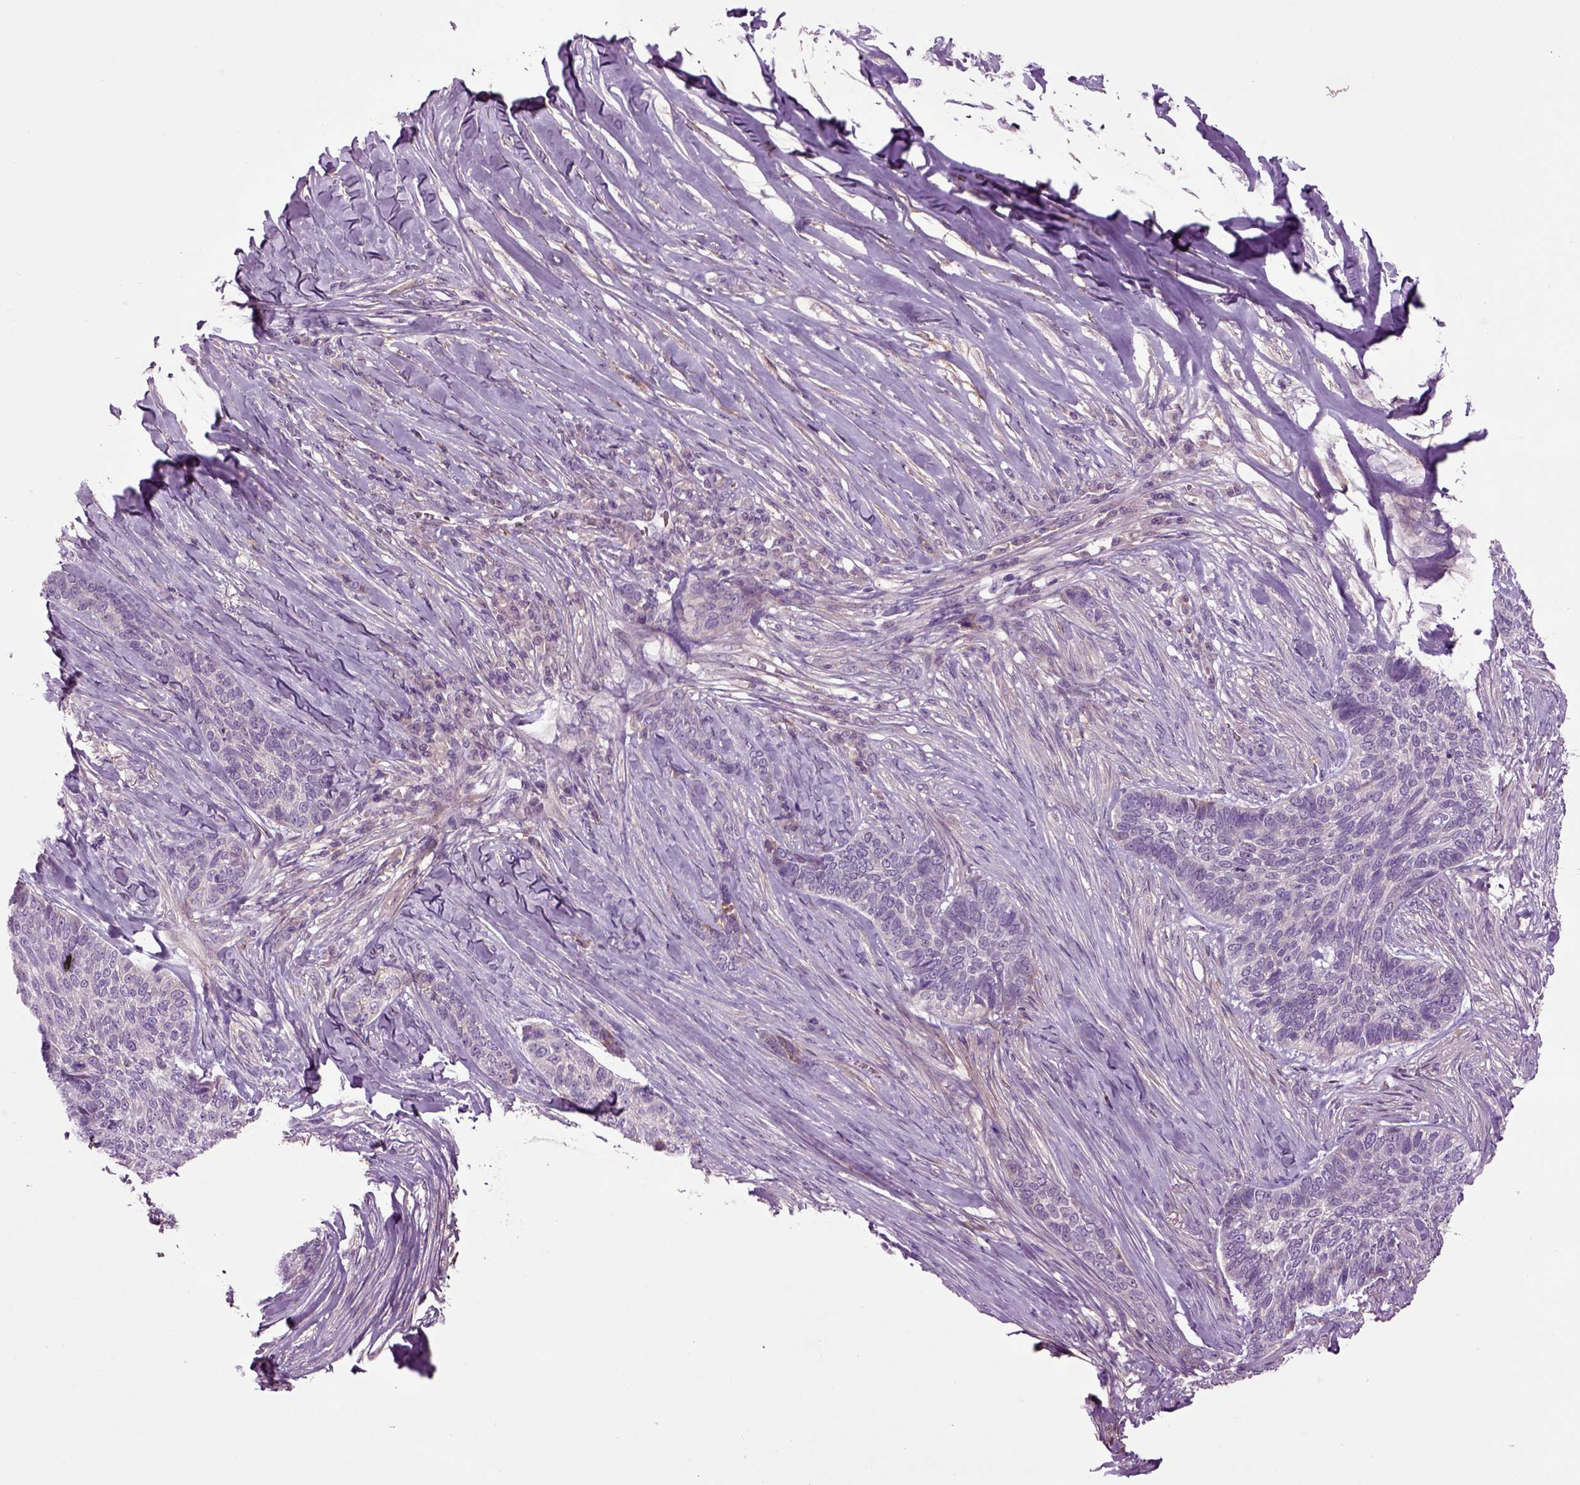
{"staining": {"intensity": "negative", "quantity": "none", "location": "none"}, "tissue": "skin cancer", "cell_type": "Tumor cells", "image_type": "cancer", "snomed": [{"axis": "morphology", "description": "Basal cell carcinoma"}, {"axis": "topography", "description": "Skin"}], "caption": "A micrograph of skin basal cell carcinoma stained for a protein shows no brown staining in tumor cells.", "gene": "SPON1", "patient": {"sex": "female", "age": 69}}